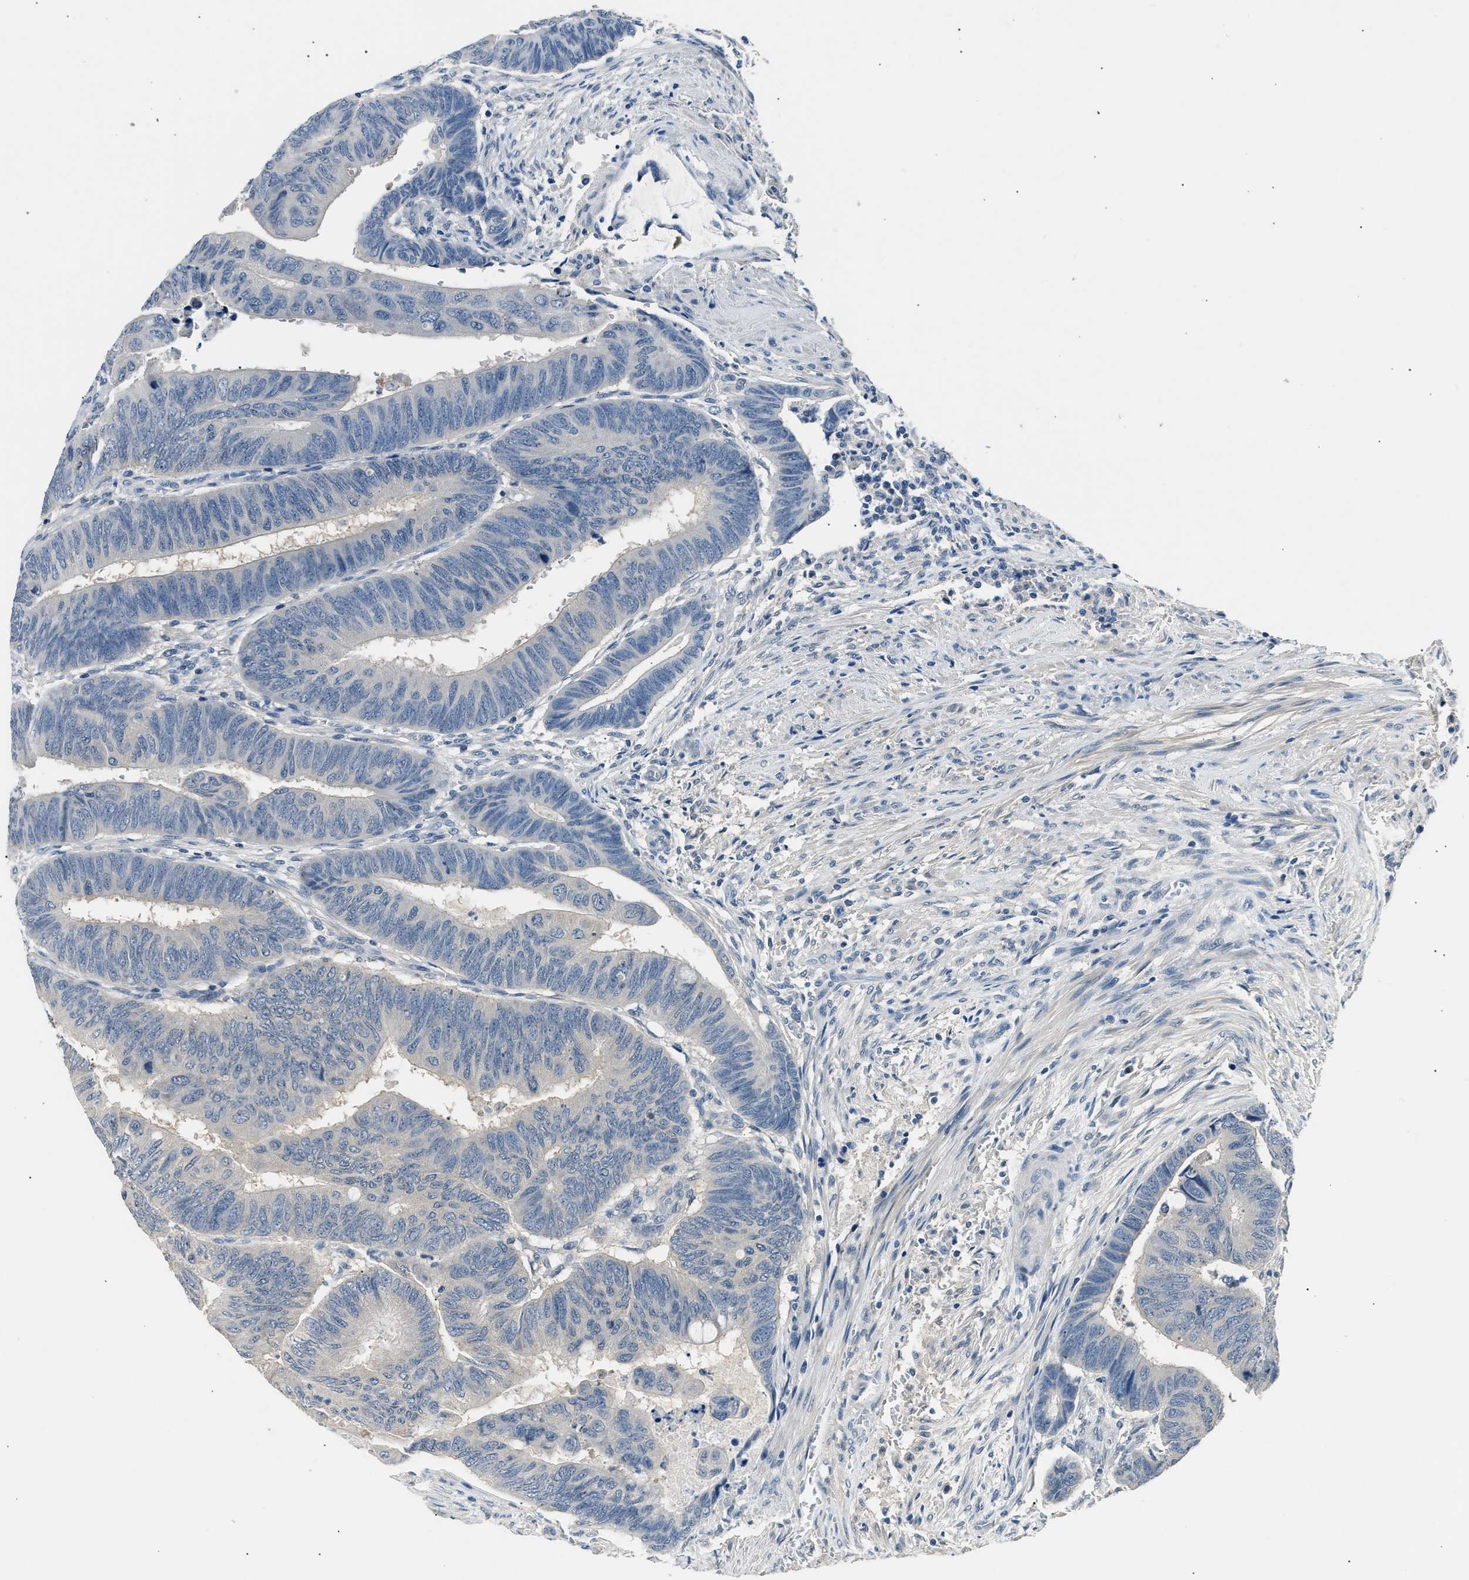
{"staining": {"intensity": "negative", "quantity": "none", "location": "none"}, "tissue": "colorectal cancer", "cell_type": "Tumor cells", "image_type": "cancer", "snomed": [{"axis": "morphology", "description": "Normal tissue, NOS"}, {"axis": "morphology", "description": "Adenocarcinoma, NOS"}, {"axis": "topography", "description": "Rectum"}, {"axis": "topography", "description": "Peripheral nerve tissue"}], "caption": "Histopathology image shows no significant protein expression in tumor cells of colorectal adenocarcinoma.", "gene": "INHA", "patient": {"sex": "male", "age": 92}}